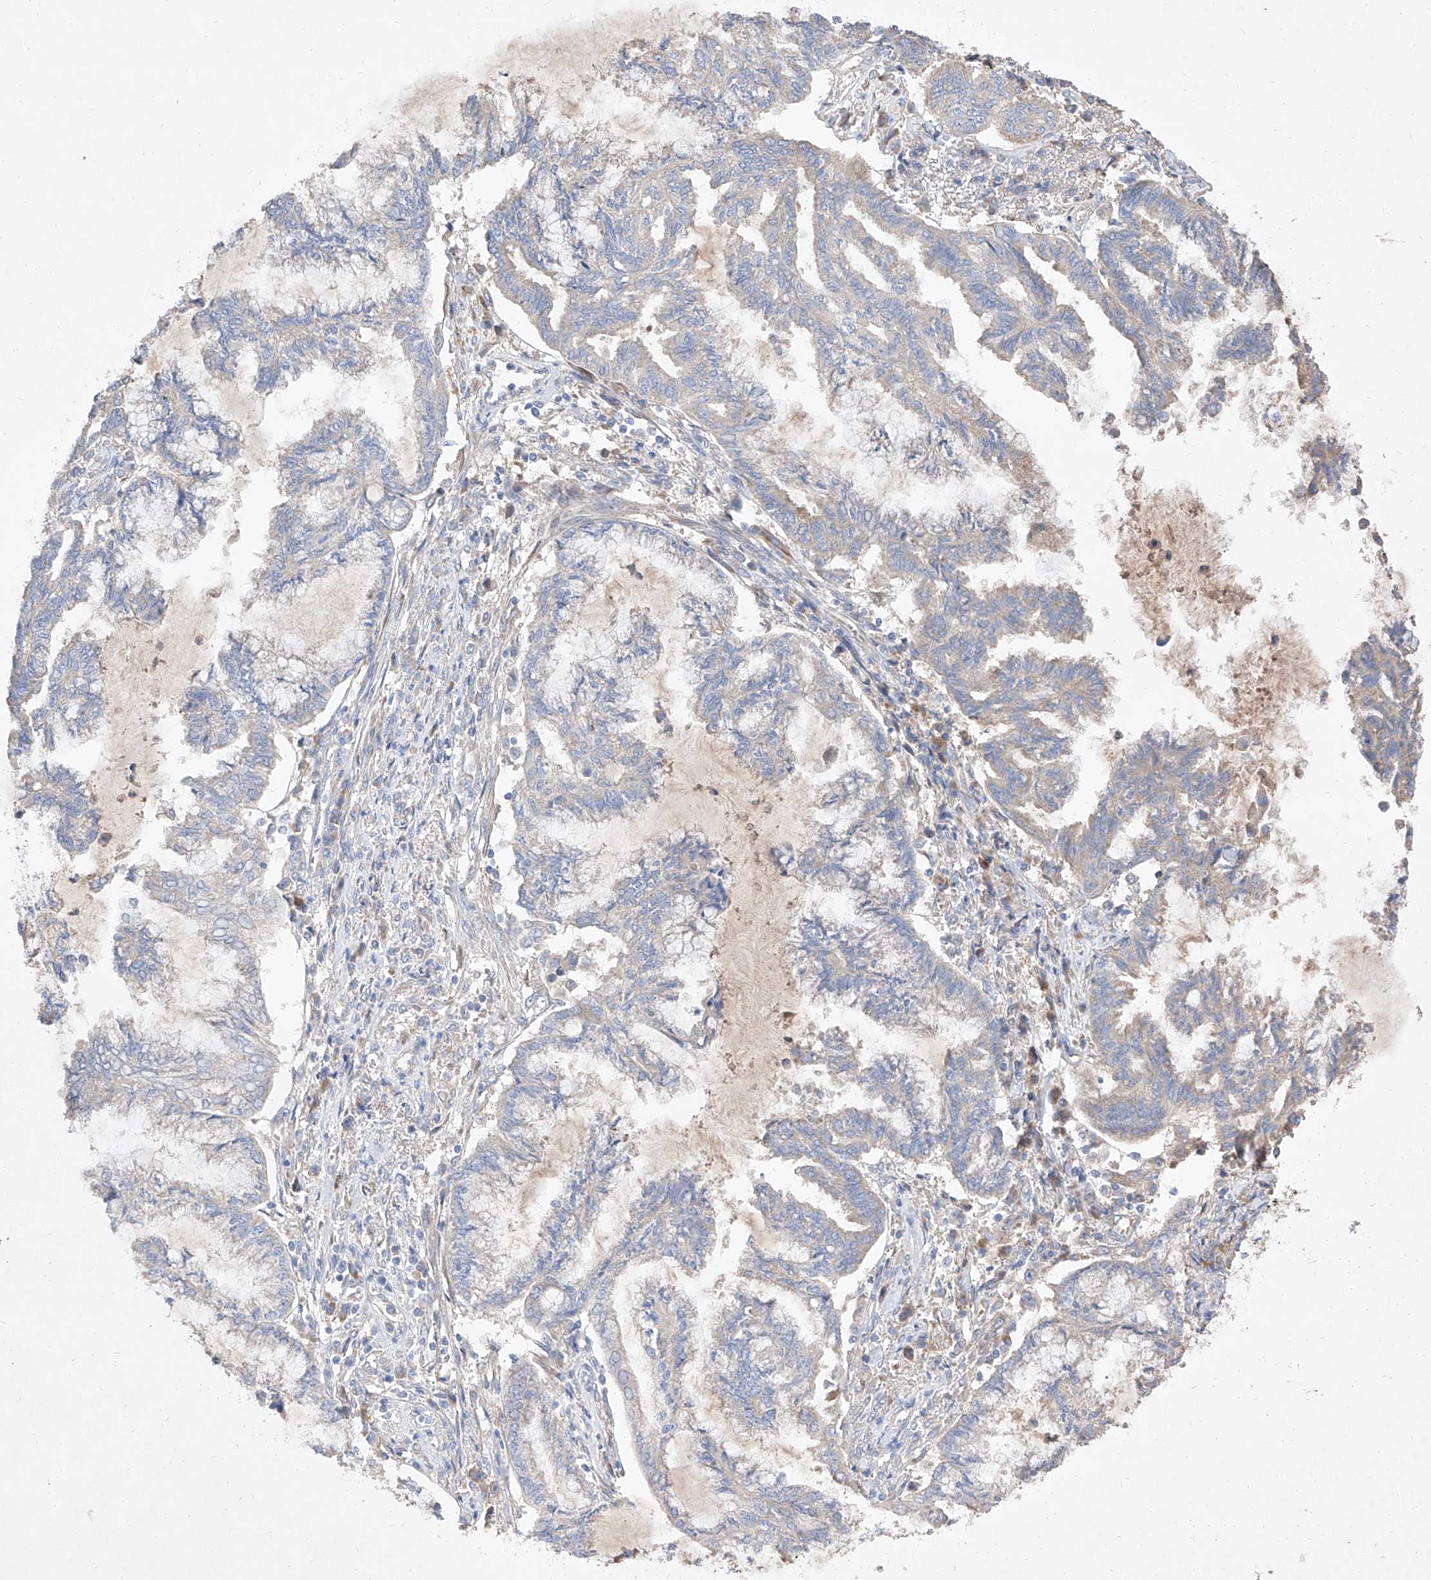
{"staining": {"intensity": "negative", "quantity": "none", "location": "none"}, "tissue": "endometrial cancer", "cell_type": "Tumor cells", "image_type": "cancer", "snomed": [{"axis": "morphology", "description": "Adenocarcinoma, NOS"}, {"axis": "topography", "description": "Endometrium"}], "caption": "Tumor cells show no significant protein positivity in endometrial cancer.", "gene": "DIRAS3", "patient": {"sex": "female", "age": 86}}